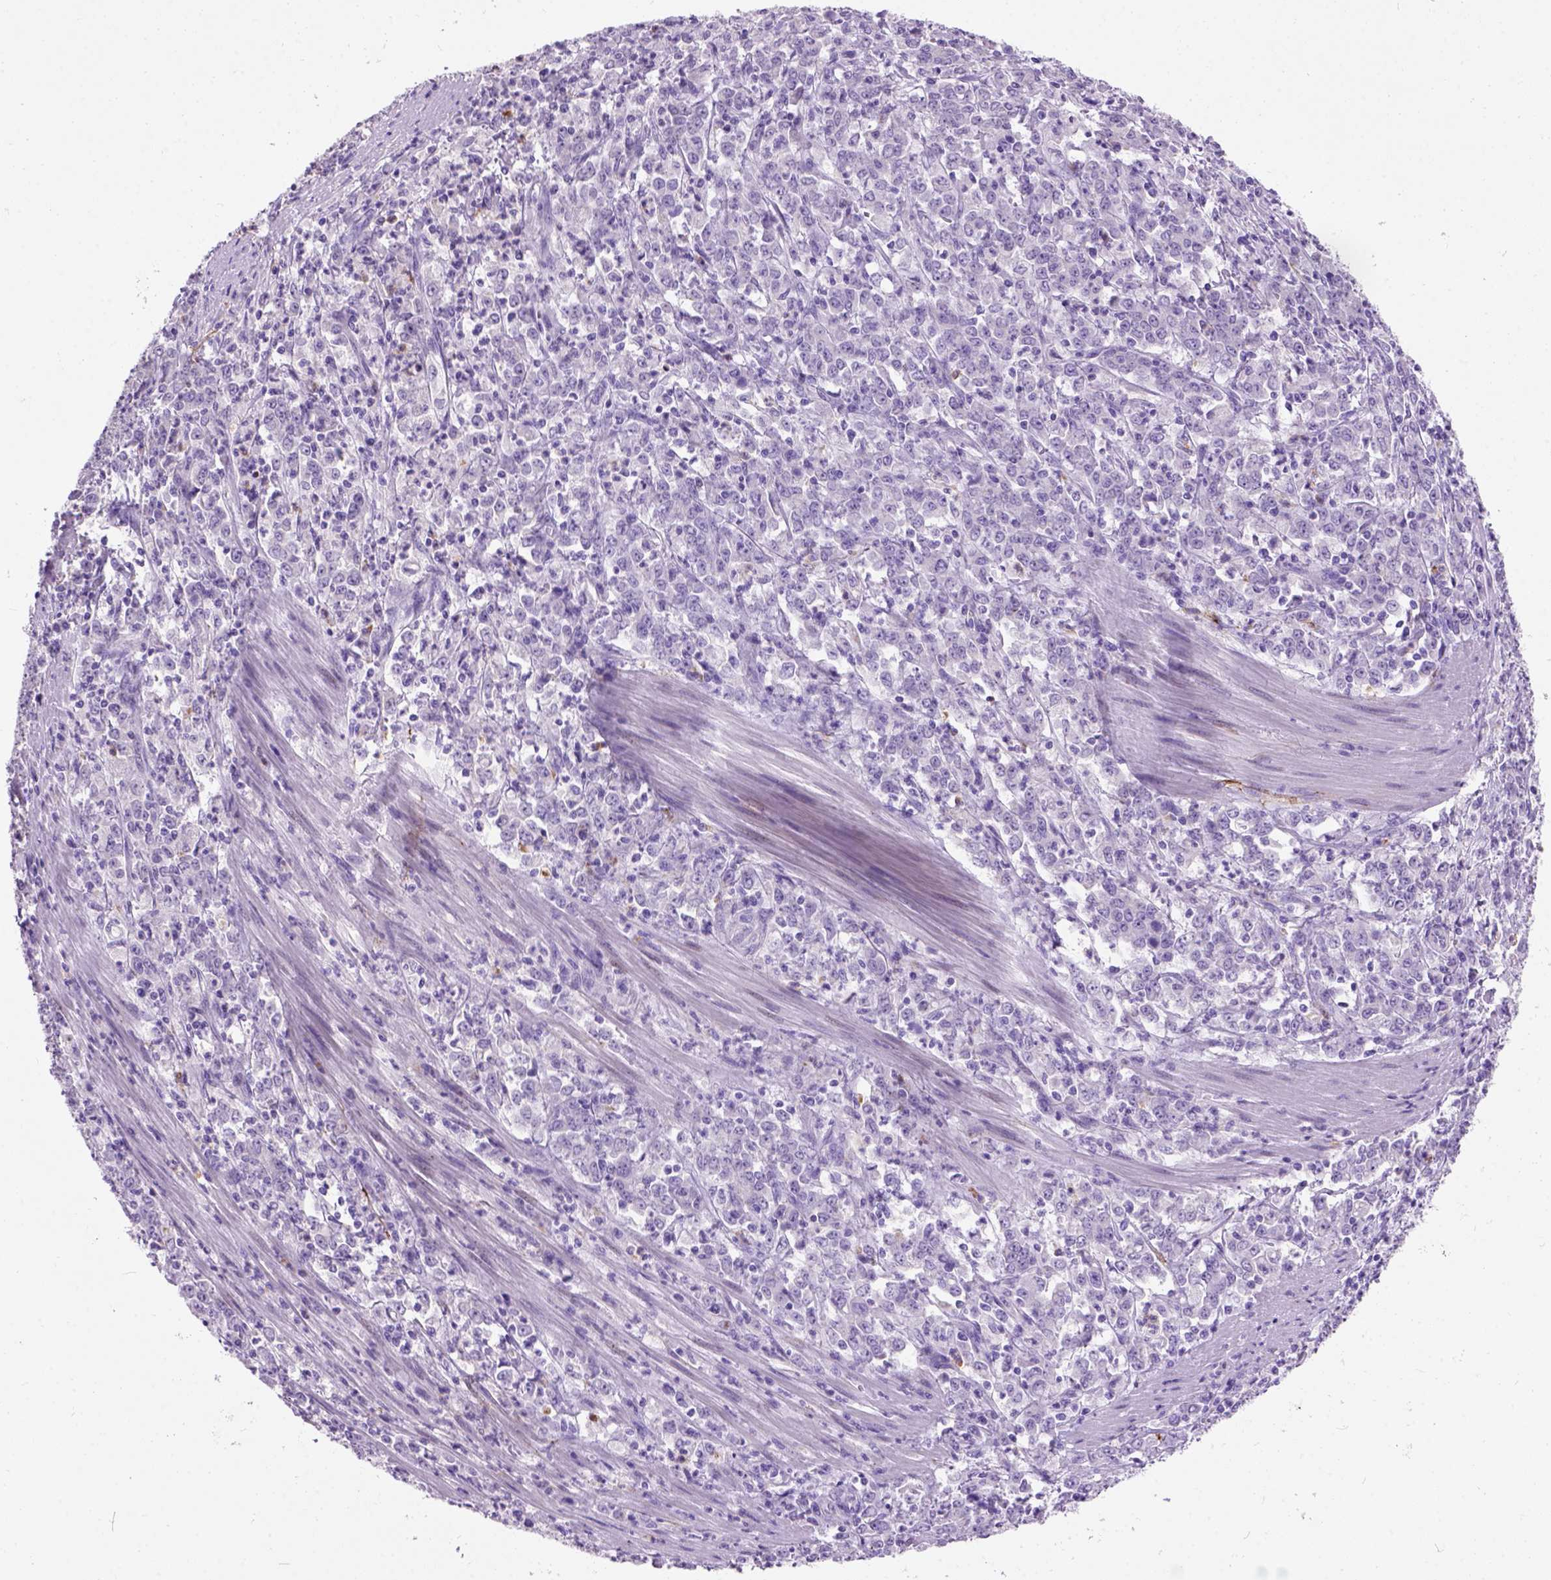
{"staining": {"intensity": "moderate", "quantity": "<25%", "location": "cytoplasmic/membranous"}, "tissue": "stomach cancer", "cell_type": "Tumor cells", "image_type": "cancer", "snomed": [{"axis": "morphology", "description": "Adenocarcinoma, NOS"}, {"axis": "topography", "description": "Stomach, lower"}], "caption": "Immunohistochemistry histopathology image of human adenocarcinoma (stomach) stained for a protein (brown), which exhibits low levels of moderate cytoplasmic/membranous expression in approximately <25% of tumor cells.", "gene": "MAPT", "patient": {"sex": "female", "age": 71}}